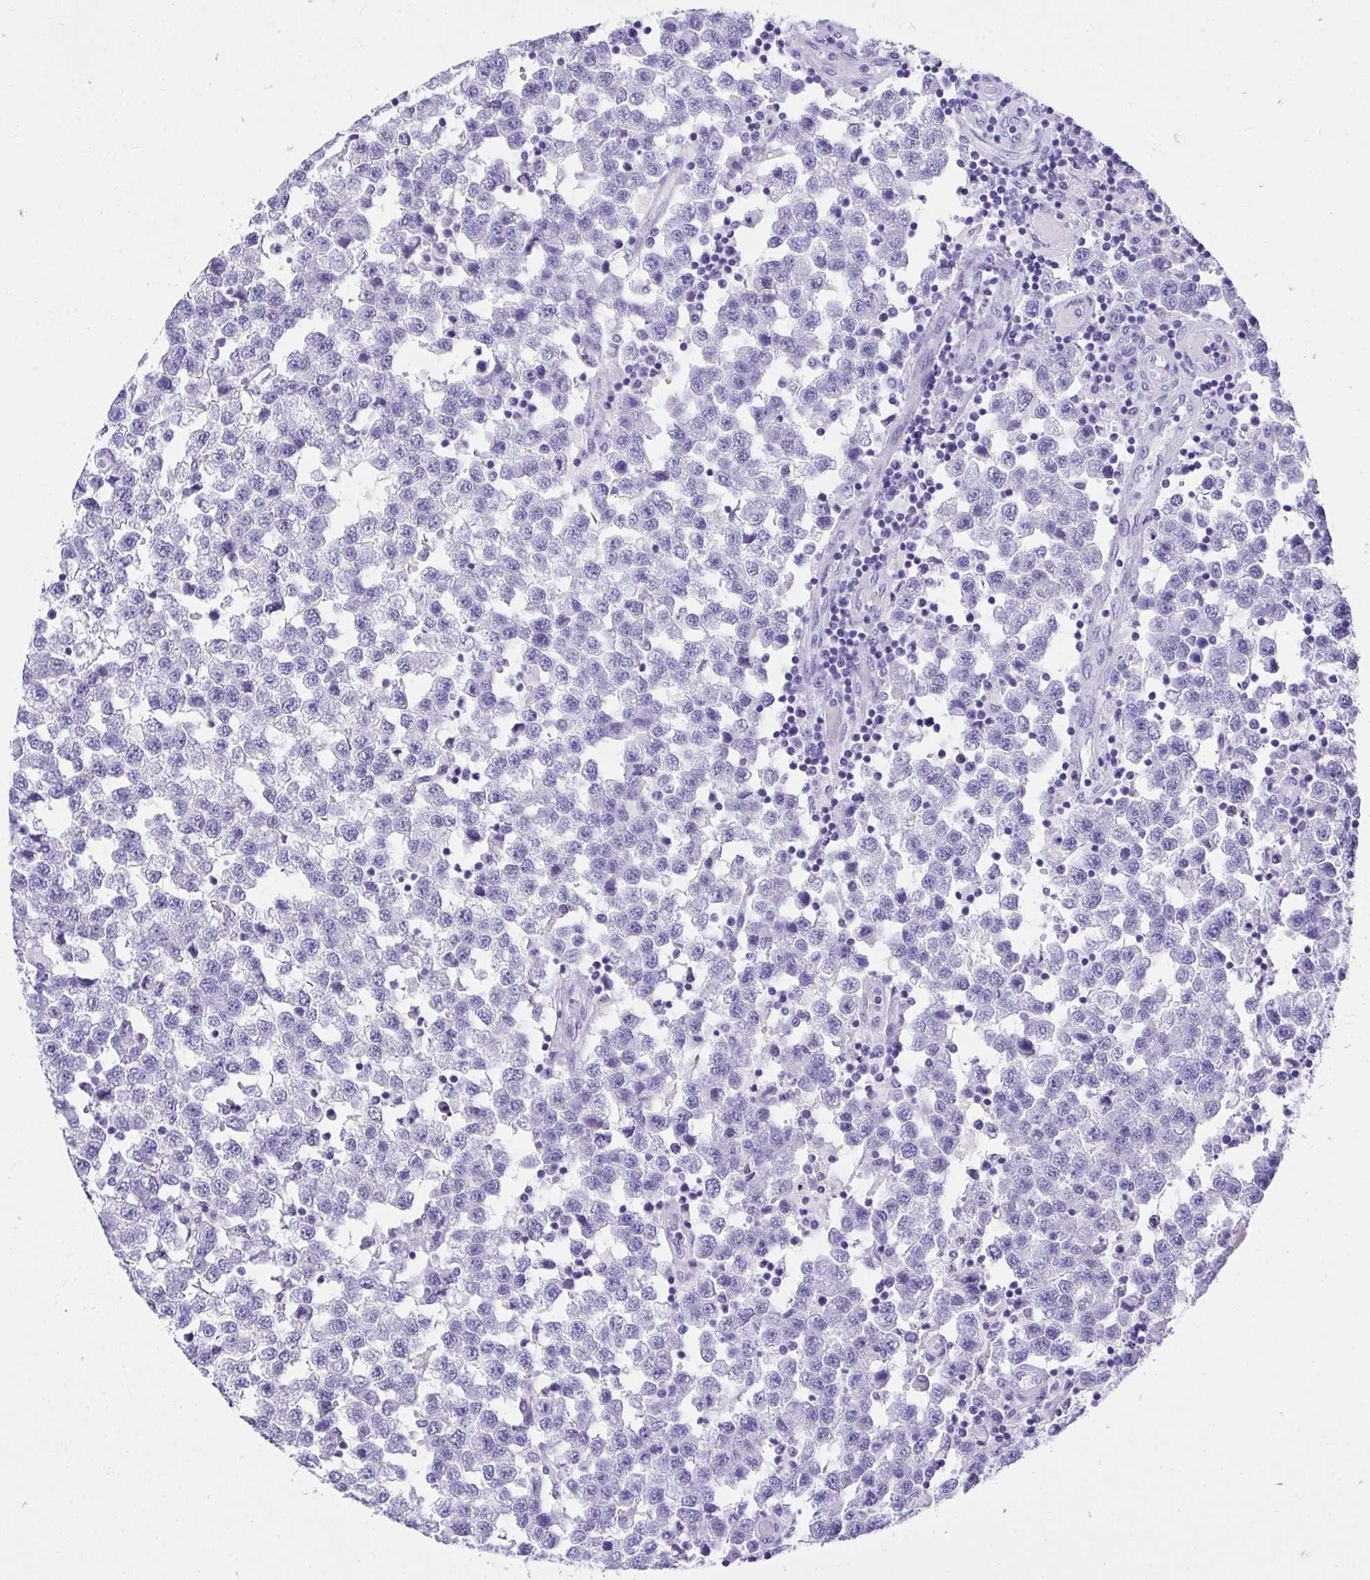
{"staining": {"intensity": "negative", "quantity": "none", "location": "none"}, "tissue": "testis cancer", "cell_type": "Tumor cells", "image_type": "cancer", "snomed": [{"axis": "morphology", "description": "Seminoma, NOS"}, {"axis": "topography", "description": "Testis"}], "caption": "Tumor cells are negative for protein expression in human testis cancer (seminoma).", "gene": "AVIL", "patient": {"sex": "male", "age": 34}}